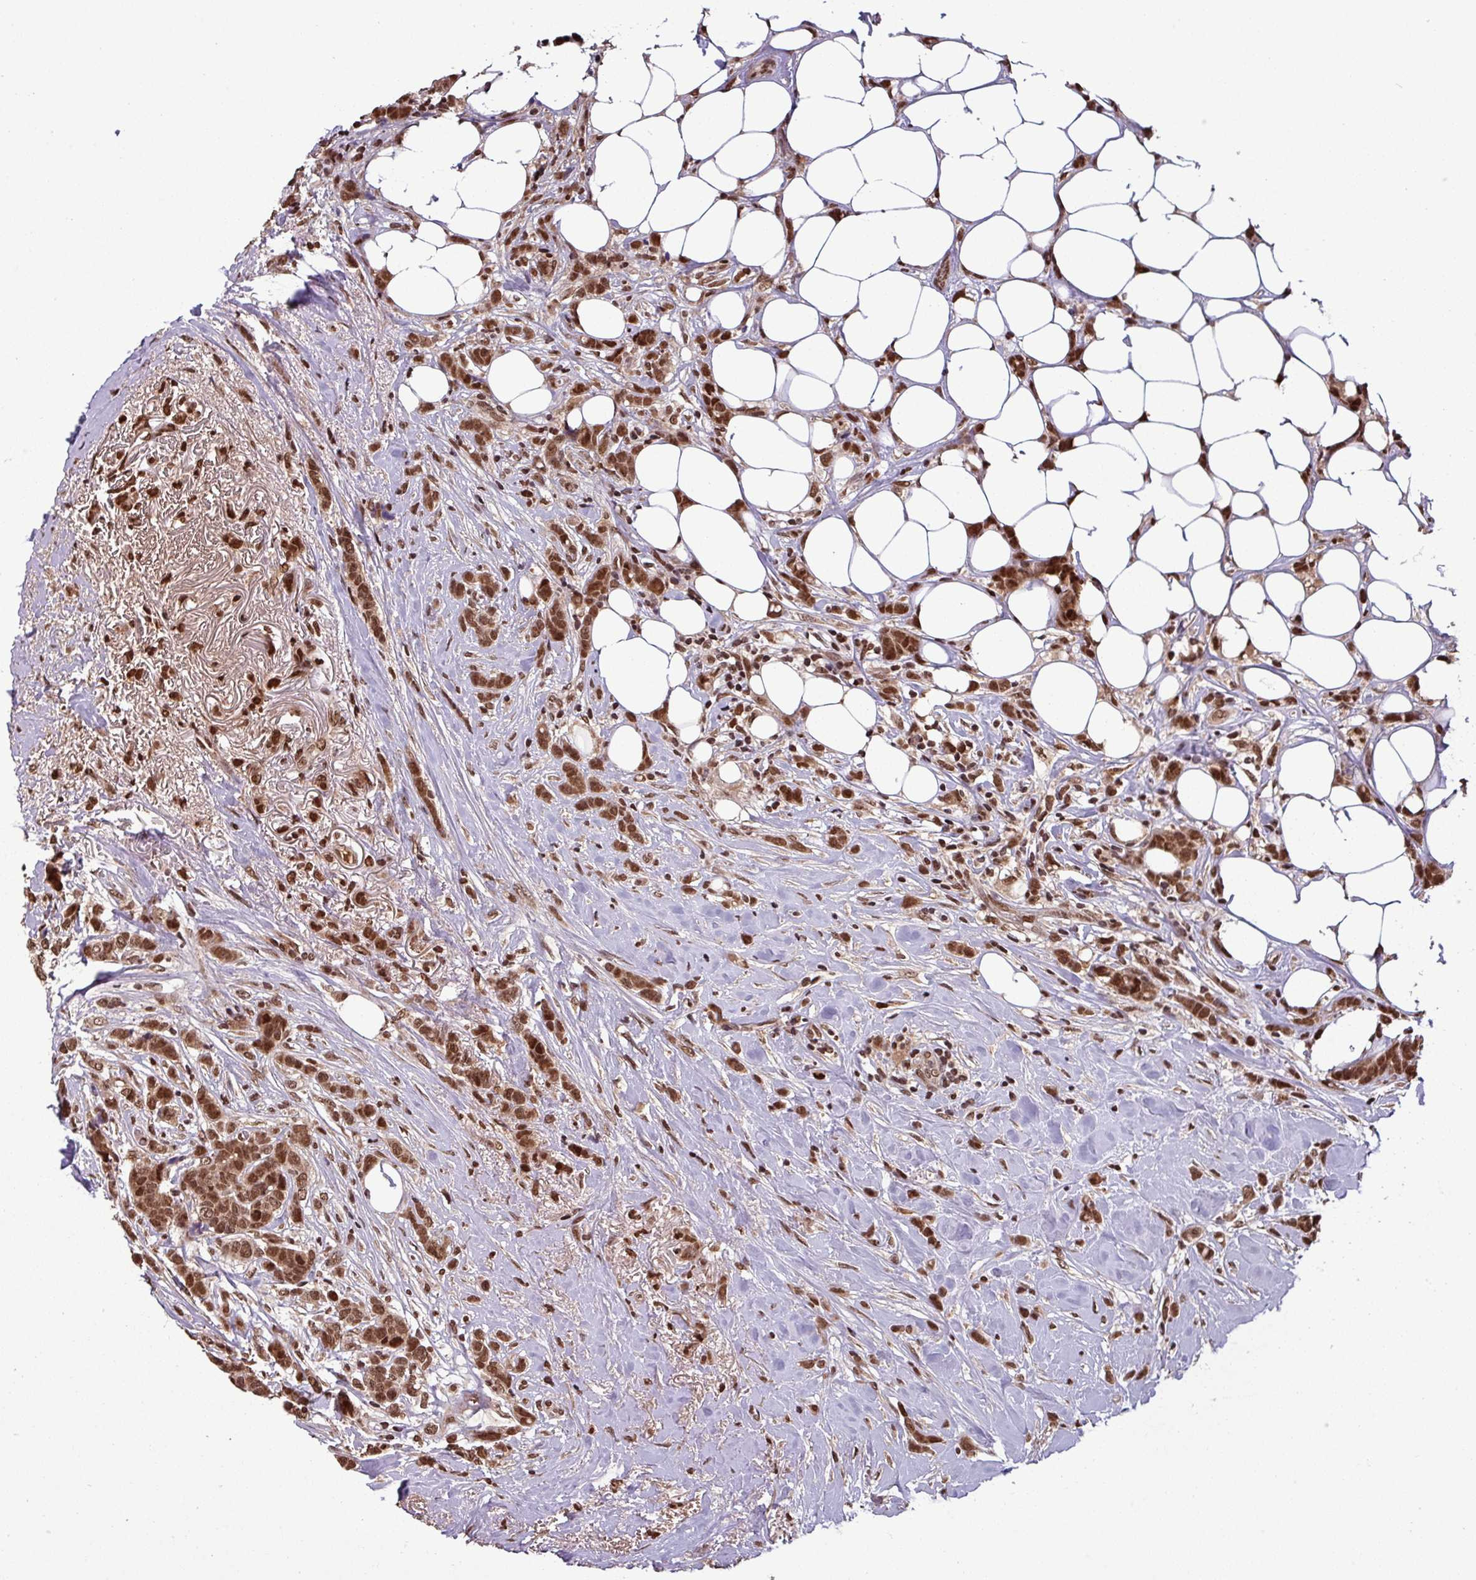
{"staining": {"intensity": "moderate", "quantity": ">75%", "location": "cytoplasmic/membranous,nuclear"}, "tissue": "breast cancer", "cell_type": "Tumor cells", "image_type": "cancer", "snomed": [{"axis": "morphology", "description": "Duct carcinoma"}, {"axis": "topography", "description": "Breast"}], "caption": "A brown stain highlights moderate cytoplasmic/membranous and nuclear positivity of a protein in human breast cancer tumor cells.", "gene": "NOB1", "patient": {"sex": "female", "age": 80}}